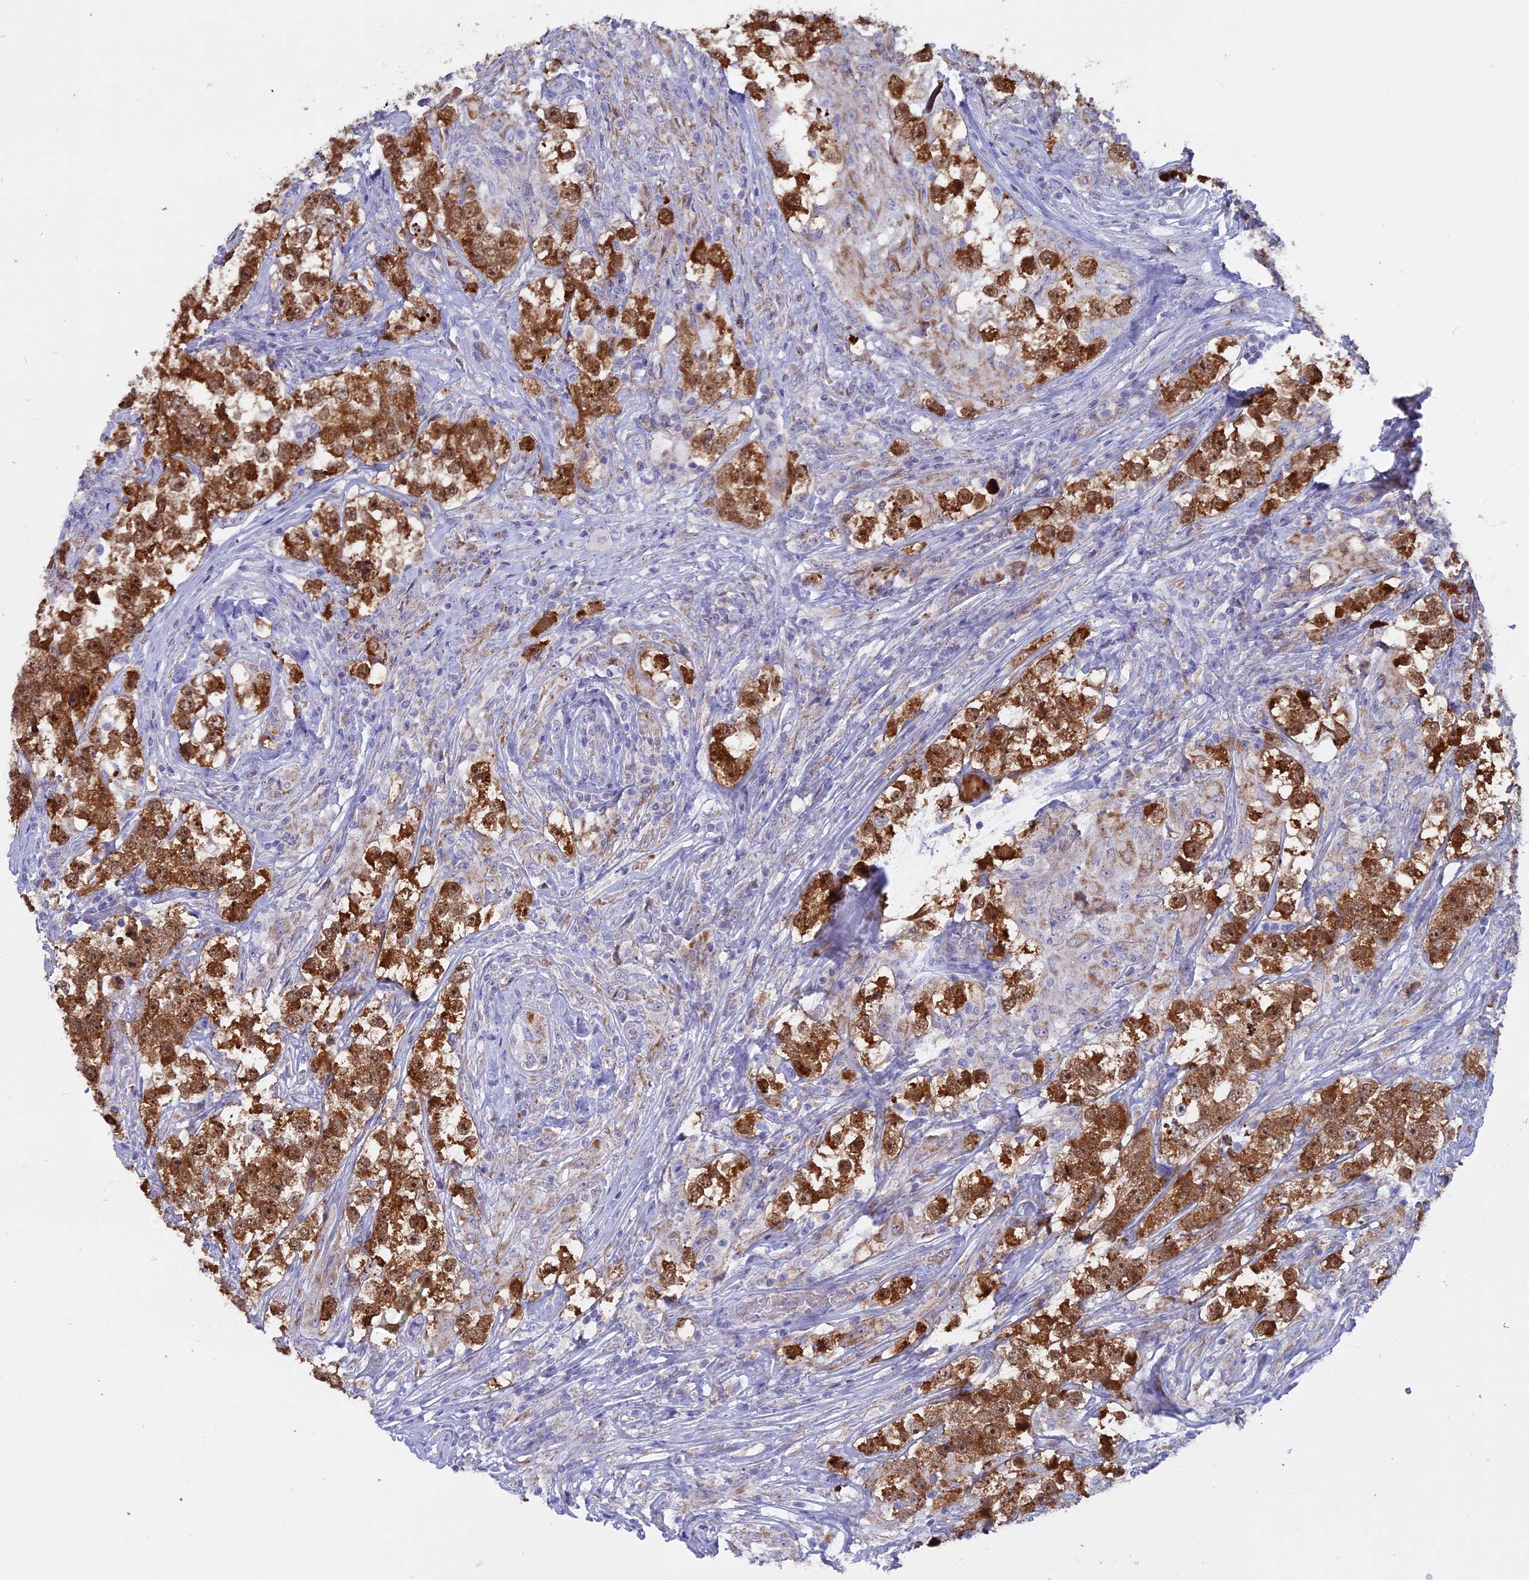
{"staining": {"intensity": "strong", "quantity": ">75%", "location": "cytoplasmic/membranous,nuclear"}, "tissue": "testis cancer", "cell_type": "Tumor cells", "image_type": "cancer", "snomed": [{"axis": "morphology", "description": "Seminoma, NOS"}, {"axis": "topography", "description": "Testis"}], "caption": "Immunohistochemical staining of seminoma (testis) displays high levels of strong cytoplasmic/membranous and nuclear positivity in approximately >75% of tumor cells. Nuclei are stained in blue.", "gene": "DTWD1", "patient": {"sex": "male", "age": 46}}